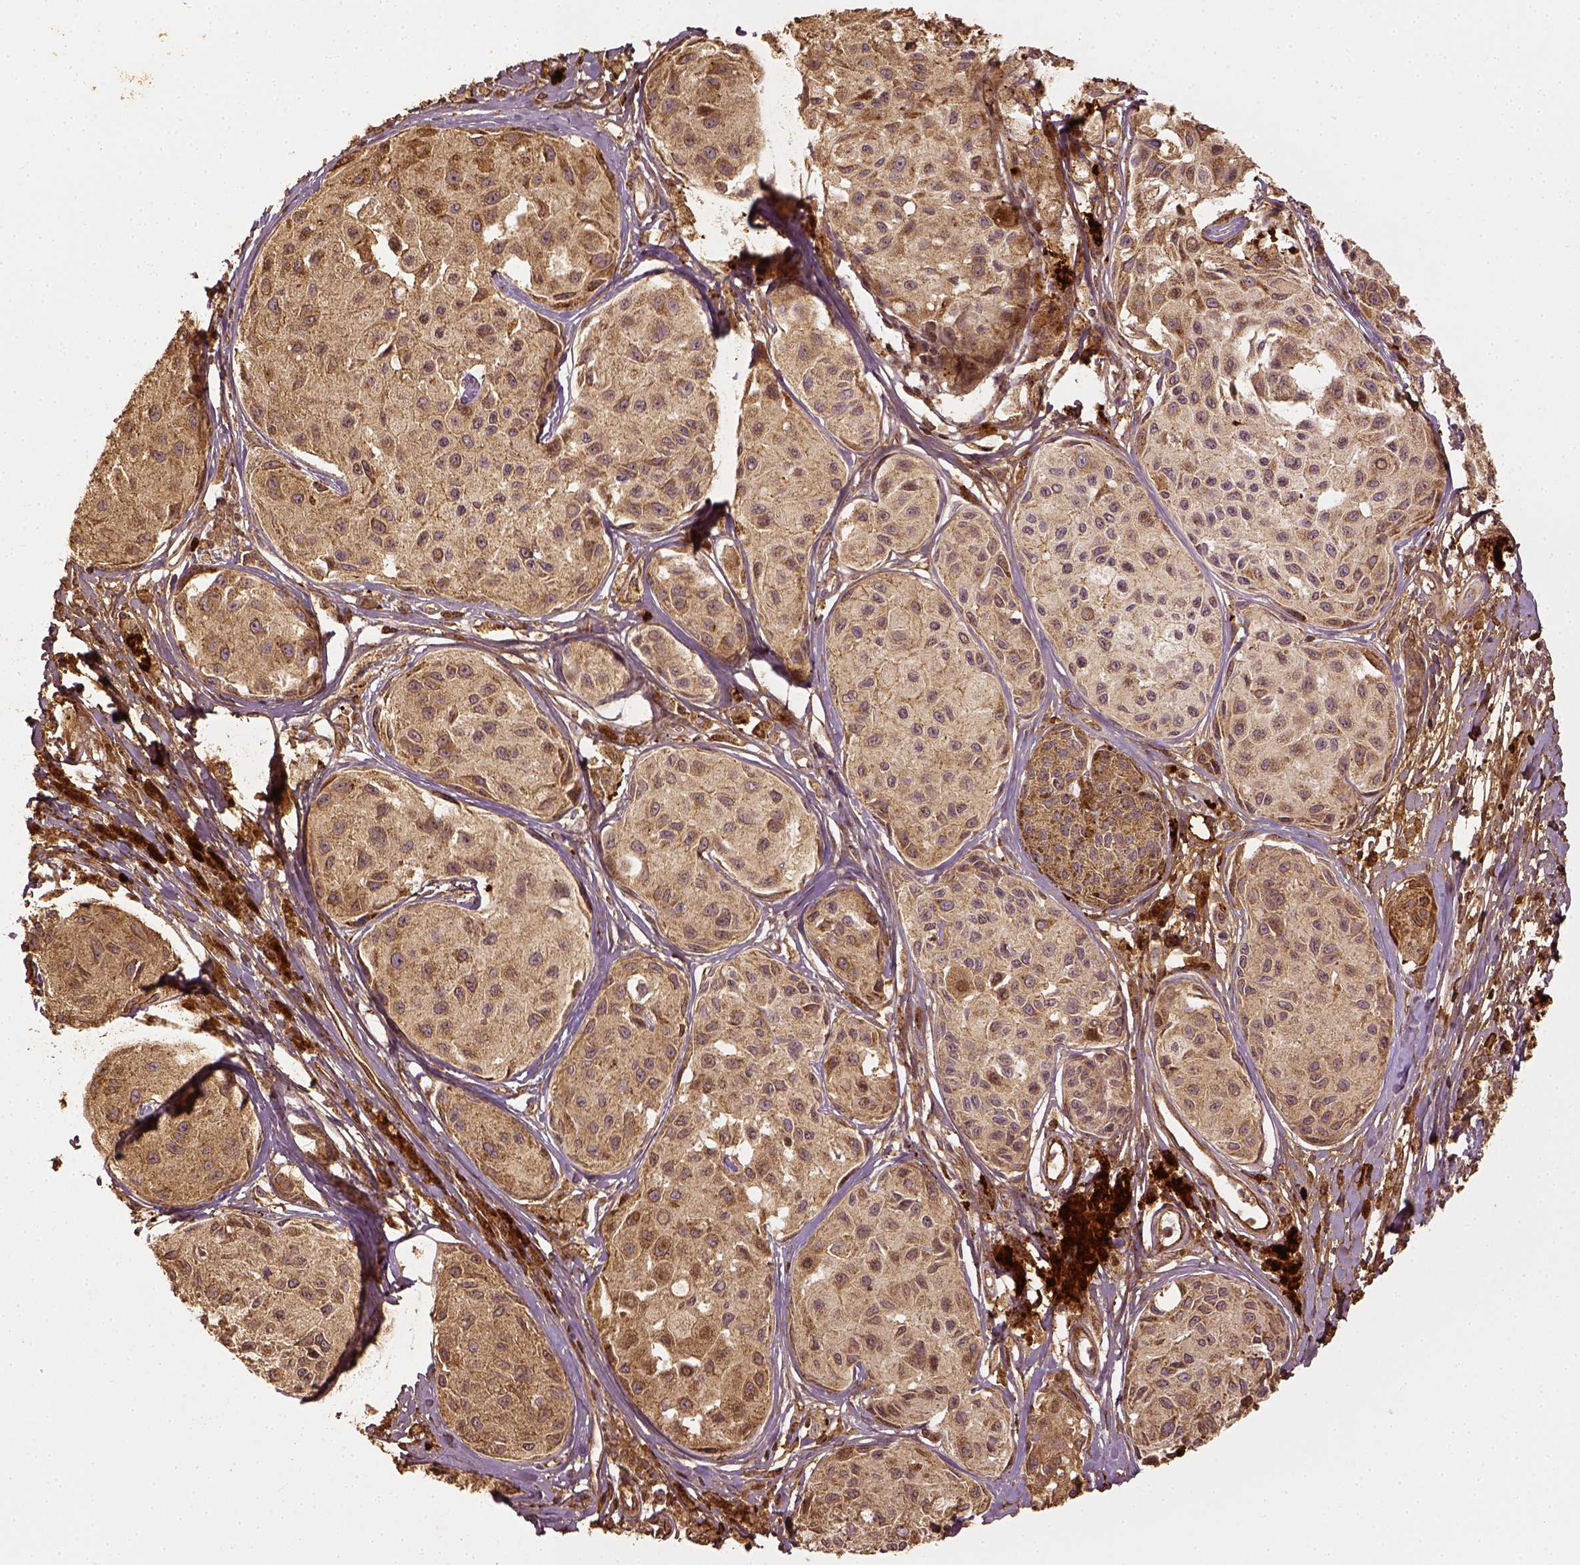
{"staining": {"intensity": "moderate", "quantity": ">75%", "location": "cytoplasmic/membranous"}, "tissue": "melanoma", "cell_type": "Tumor cells", "image_type": "cancer", "snomed": [{"axis": "morphology", "description": "Malignant melanoma, NOS"}, {"axis": "topography", "description": "Skin"}], "caption": "Protein staining of malignant melanoma tissue exhibits moderate cytoplasmic/membranous positivity in about >75% of tumor cells.", "gene": "VEGFA", "patient": {"sex": "female", "age": 38}}